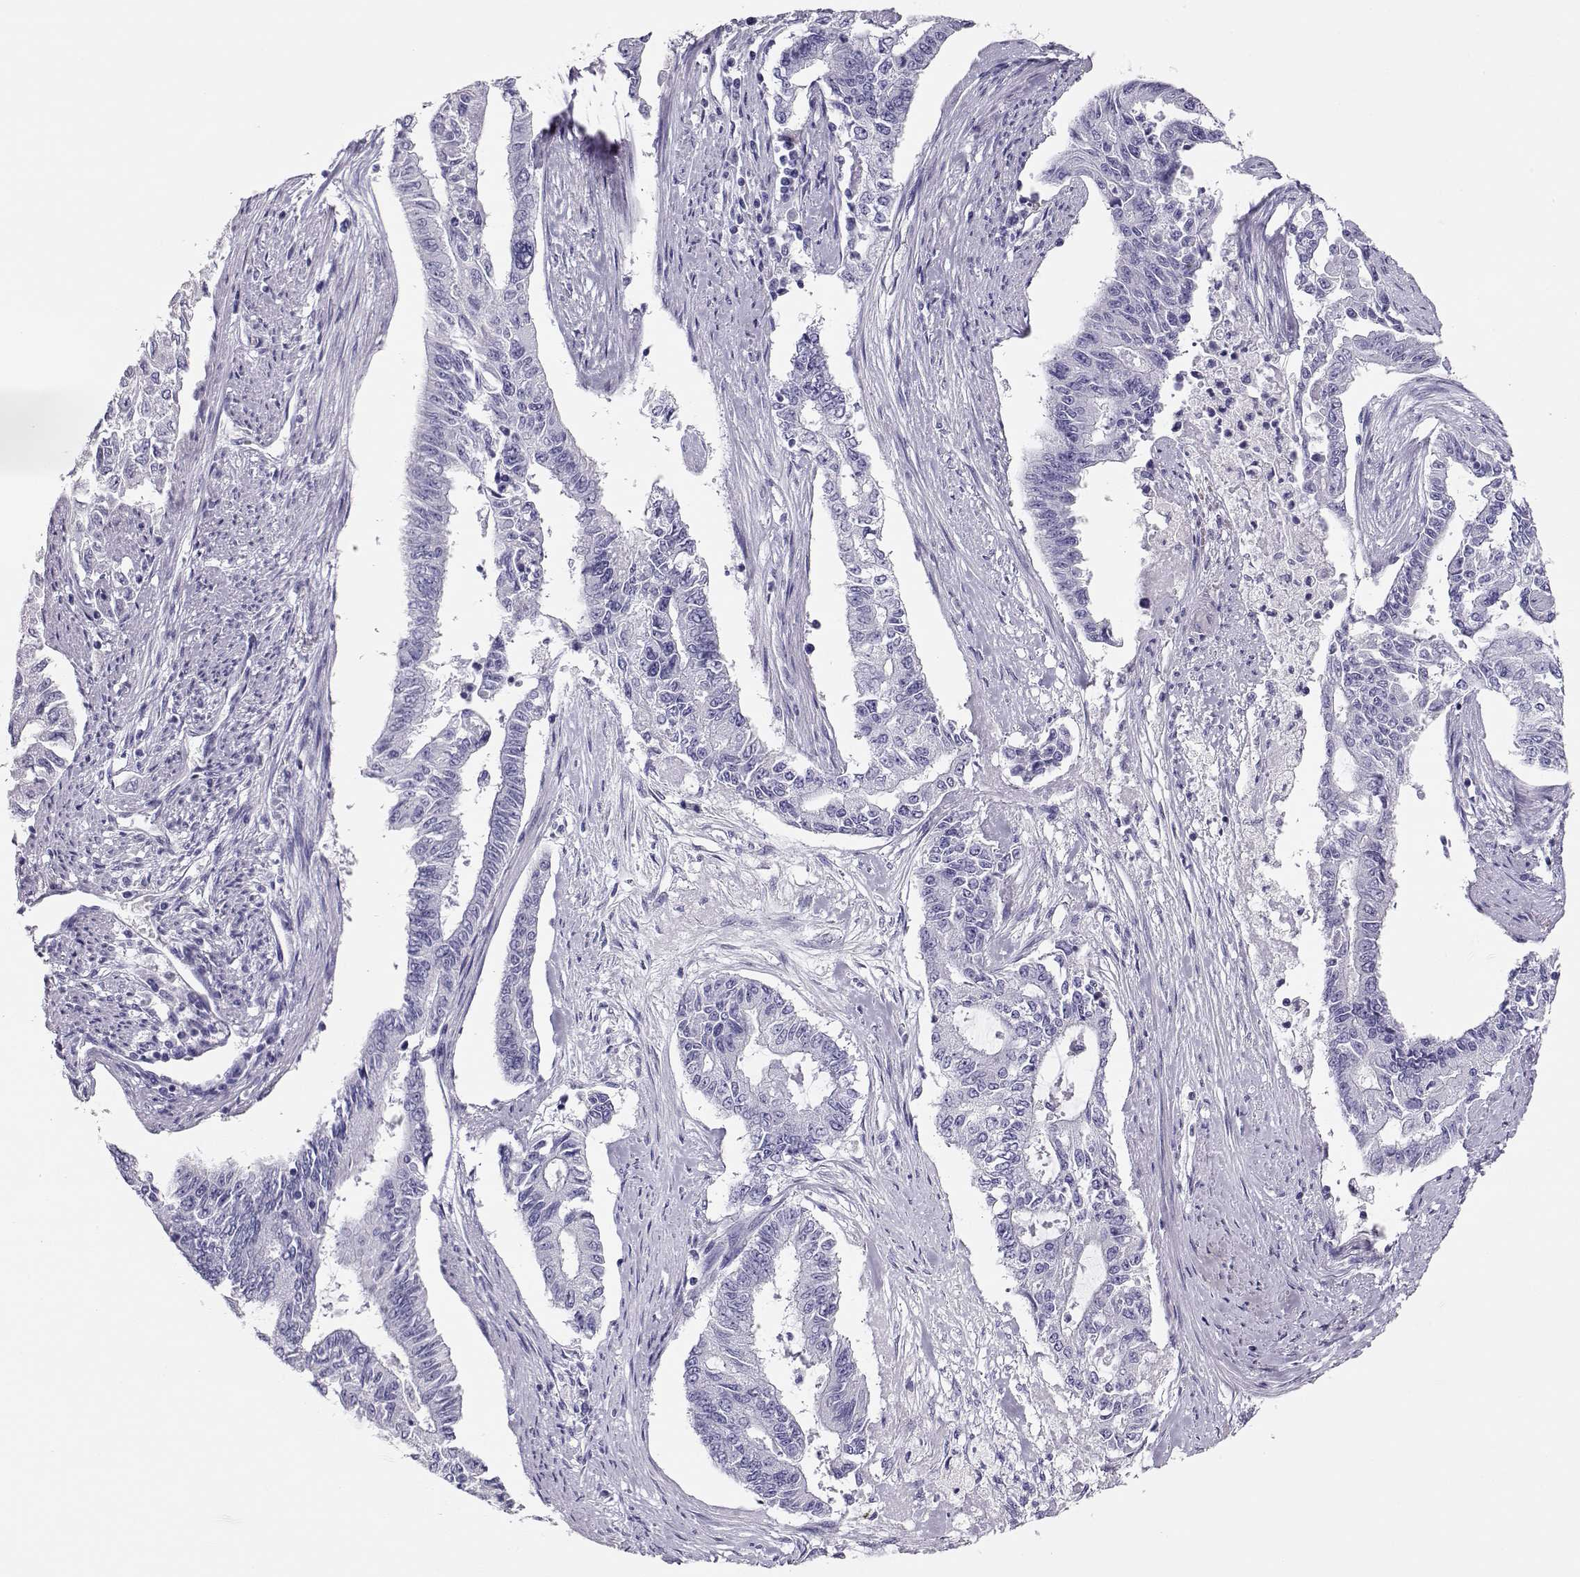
{"staining": {"intensity": "negative", "quantity": "none", "location": "none"}, "tissue": "endometrial cancer", "cell_type": "Tumor cells", "image_type": "cancer", "snomed": [{"axis": "morphology", "description": "Adenocarcinoma, NOS"}, {"axis": "topography", "description": "Uterus"}], "caption": "A high-resolution photomicrograph shows IHC staining of endometrial adenocarcinoma, which displays no significant staining in tumor cells.", "gene": "CRX", "patient": {"sex": "female", "age": 59}}